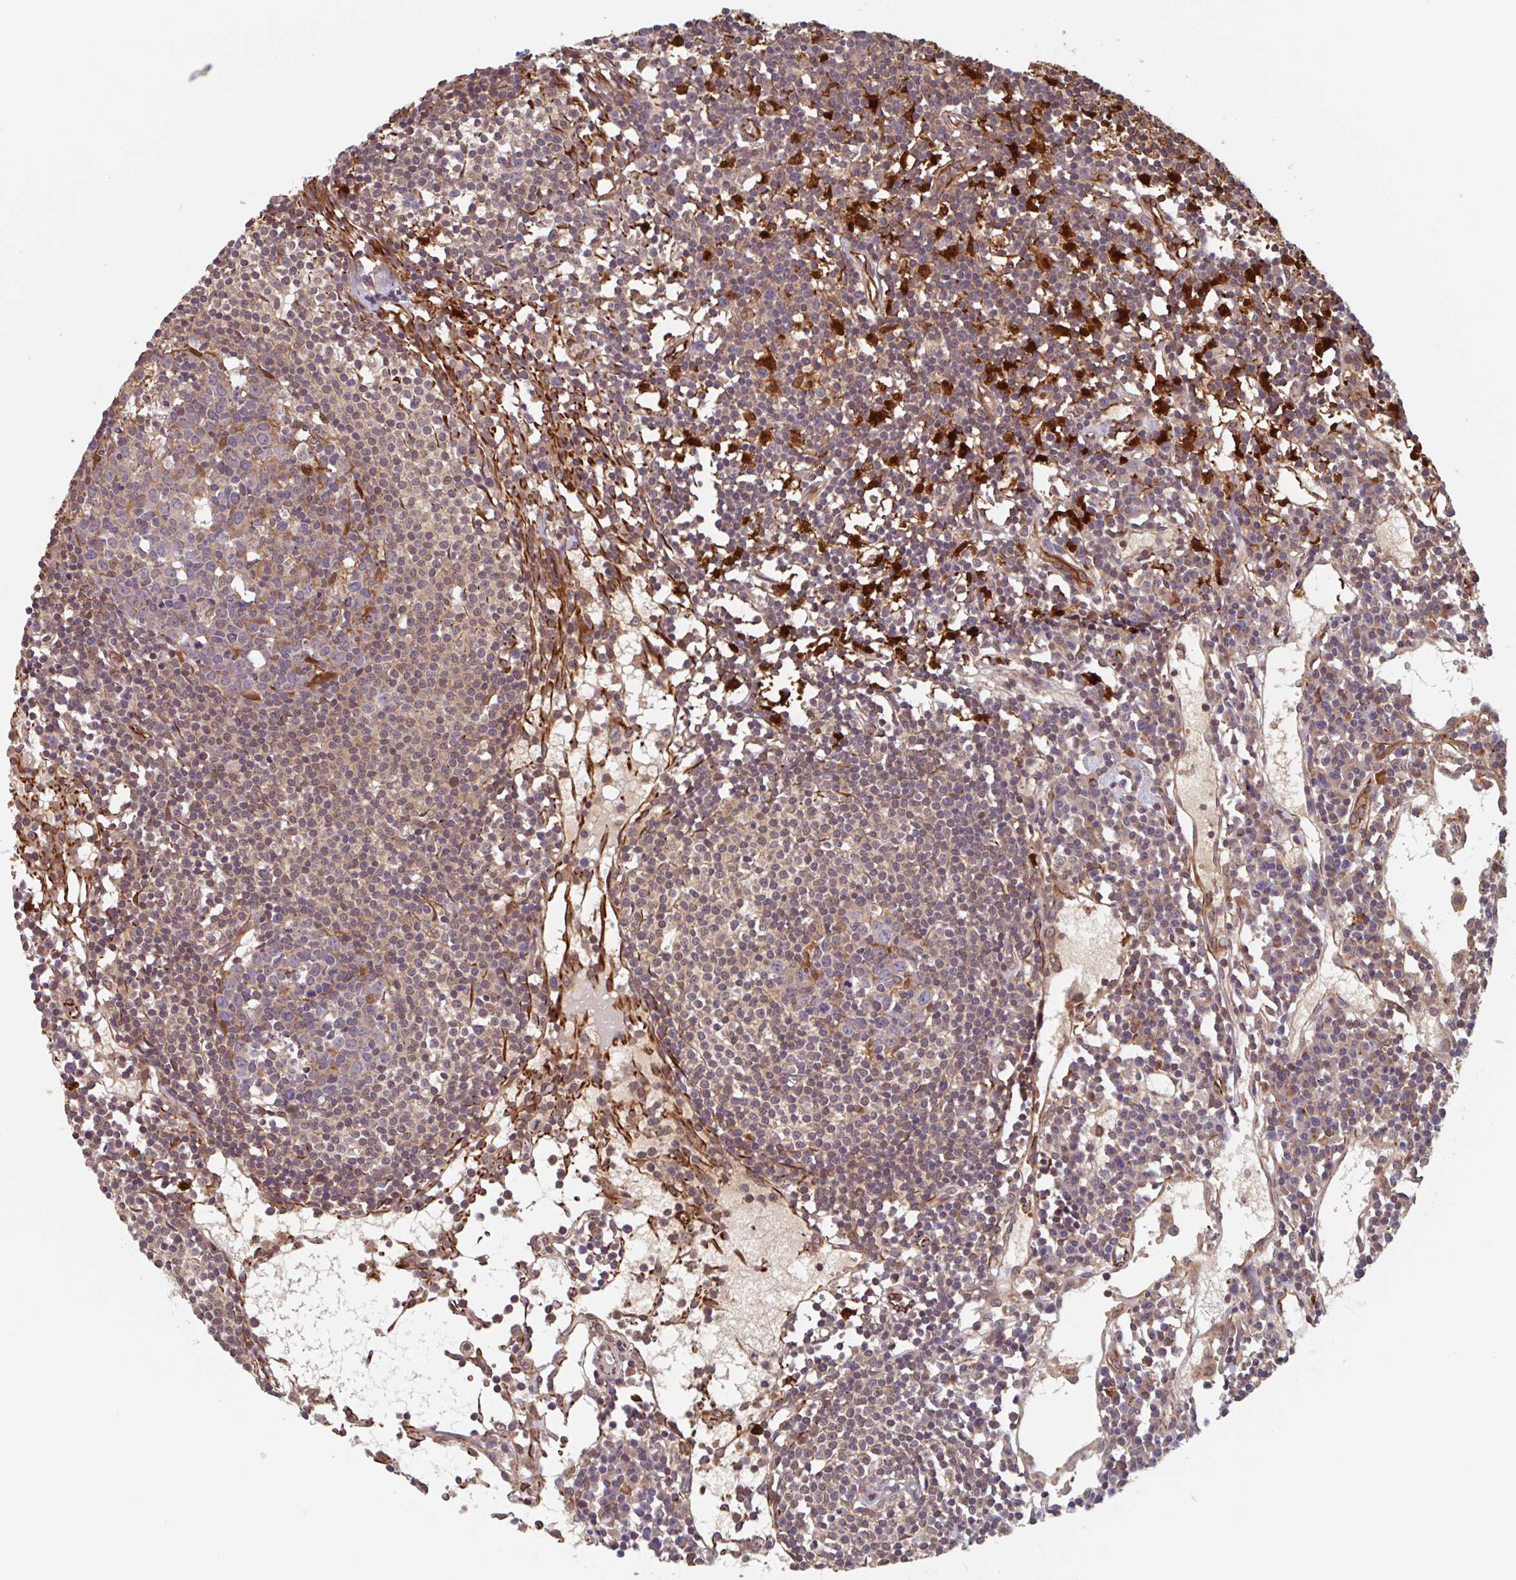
{"staining": {"intensity": "weak", "quantity": "<25%", "location": "cytoplasmic/membranous"}, "tissue": "lymph node", "cell_type": "Germinal center cells", "image_type": "normal", "snomed": [{"axis": "morphology", "description": "Normal tissue, NOS"}, {"axis": "topography", "description": "Lymph node"}], "caption": "Immunohistochemical staining of benign human lymph node exhibits no significant positivity in germinal center cells.", "gene": "NUB1", "patient": {"sex": "female", "age": 78}}